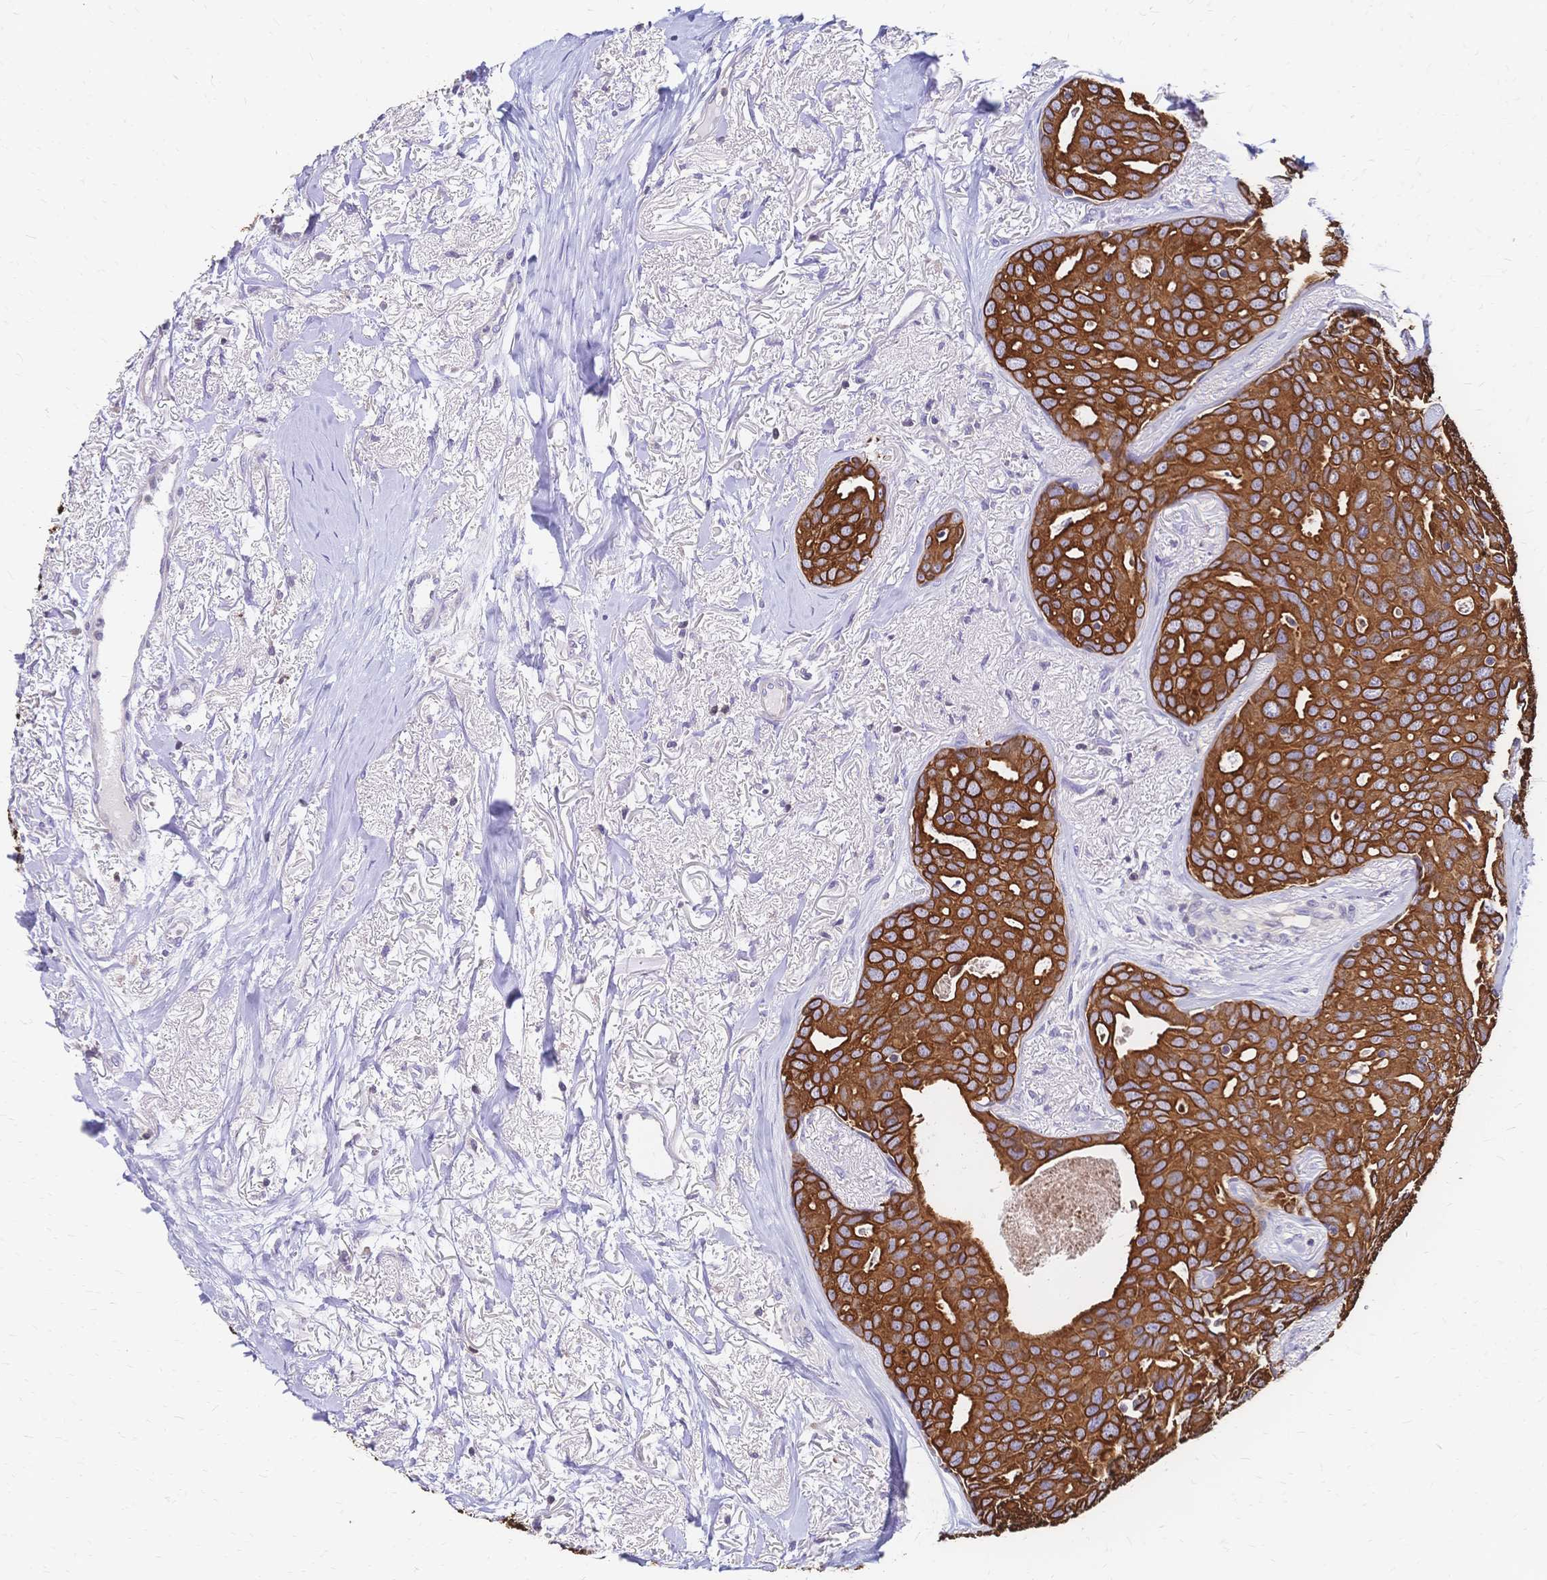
{"staining": {"intensity": "strong", "quantity": ">75%", "location": "cytoplasmic/membranous"}, "tissue": "breast cancer", "cell_type": "Tumor cells", "image_type": "cancer", "snomed": [{"axis": "morphology", "description": "Duct carcinoma"}, {"axis": "topography", "description": "Breast"}], "caption": "Protein analysis of breast cancer tissue demonstrates strong cytoplasmic/membranous staining in about >75% of tumor cells.", "gene": "DTNB", "patient": {"sex": "female", "age": 54}}